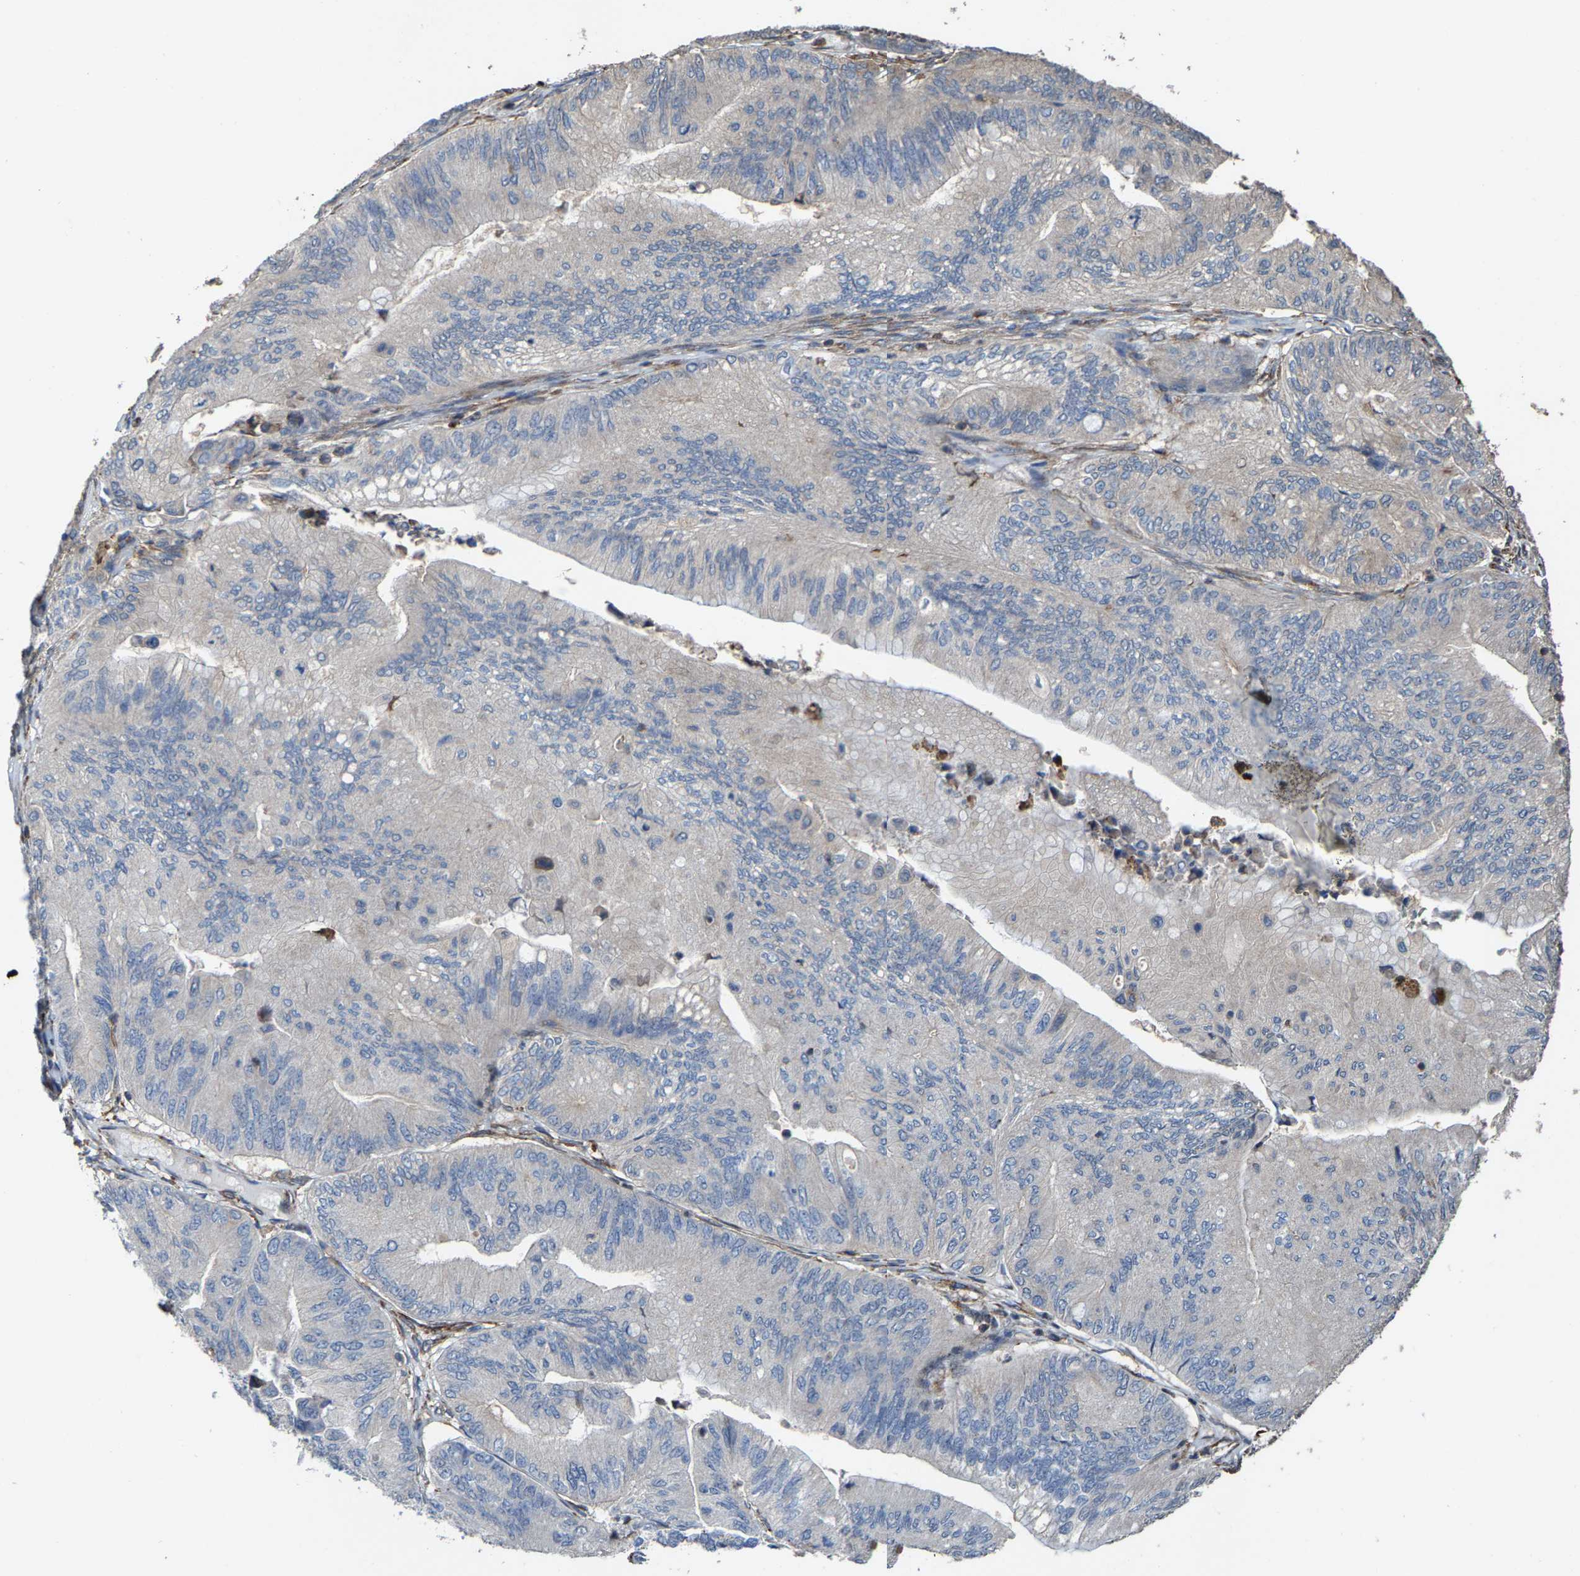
{"staining": {"intensity": "negative", "quantity": "none", "location": "none"}, "tissue": "ovarian cancer", "cell_type": "Tumor cells", "image_type": "cancer", "snomed": [{"axis": "morphology", "description": "Cystadenocarcinoma, mucinous, NOS"}, {"axis": "topography", "description": "Ovary"}], "caption": "Immunohistochemical staining of human ovarian cancer reveals no significant expression in tumor cells. Nuclei are stained in blue.", "gene": "FGD3", "patient": {"sex": "female", "age": 61}}